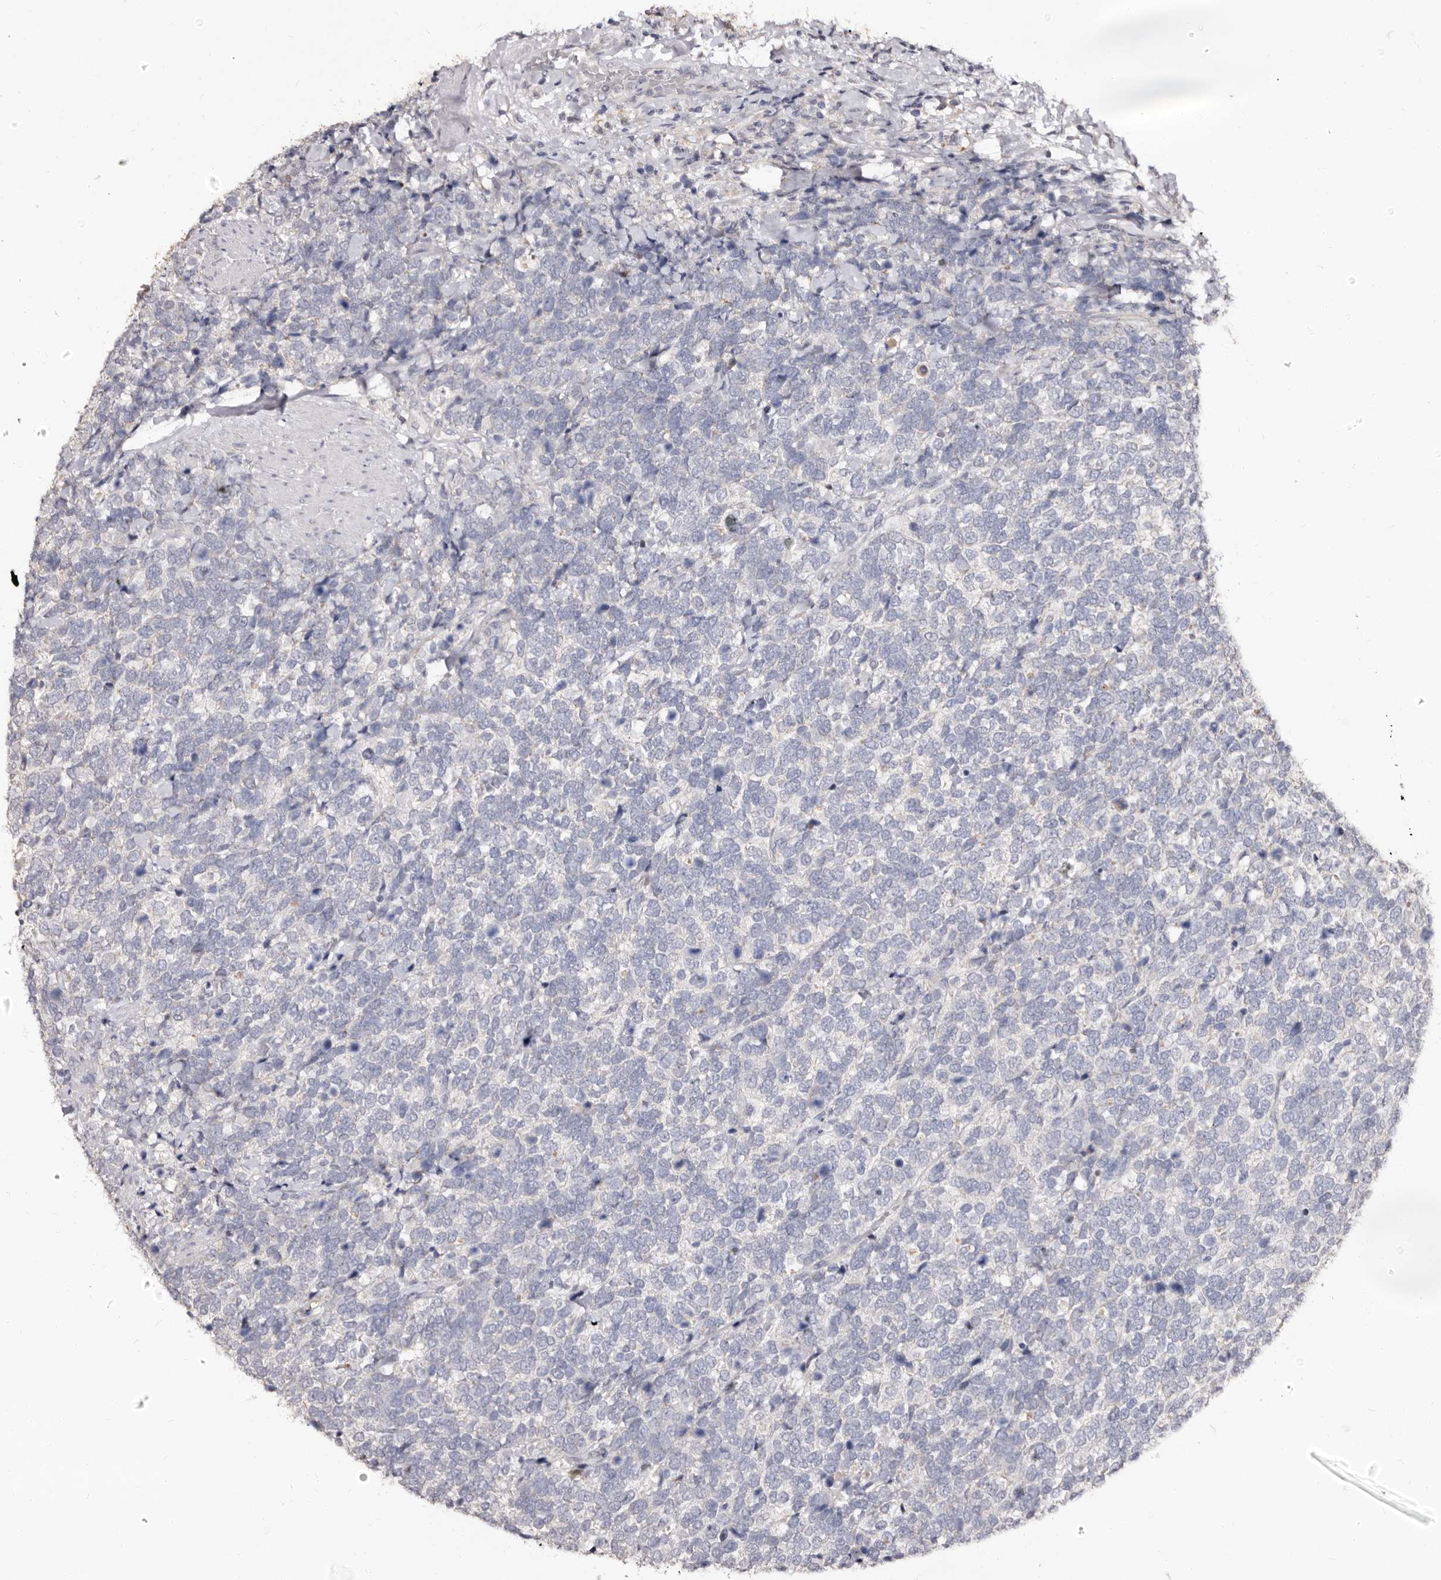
{"staining": {"intensity": "negative", "quantity": "none", "location": "none"}, "tissue": "urothelial cancer", "cell_type": "Tumor cells", "image_type": "cancer", "snomed": [{"axis": "morphology", "description": "Urothelial carcinoma, High grade"}, {"axis": "topography", "description": "Urinary bladder"}], "caption": "This is an IHC histopathology image of human urothelial cancer. There is no positivity in tumor cells.", "gene": "PTAFR", "patient": {"sex": "female", "age": 82}}